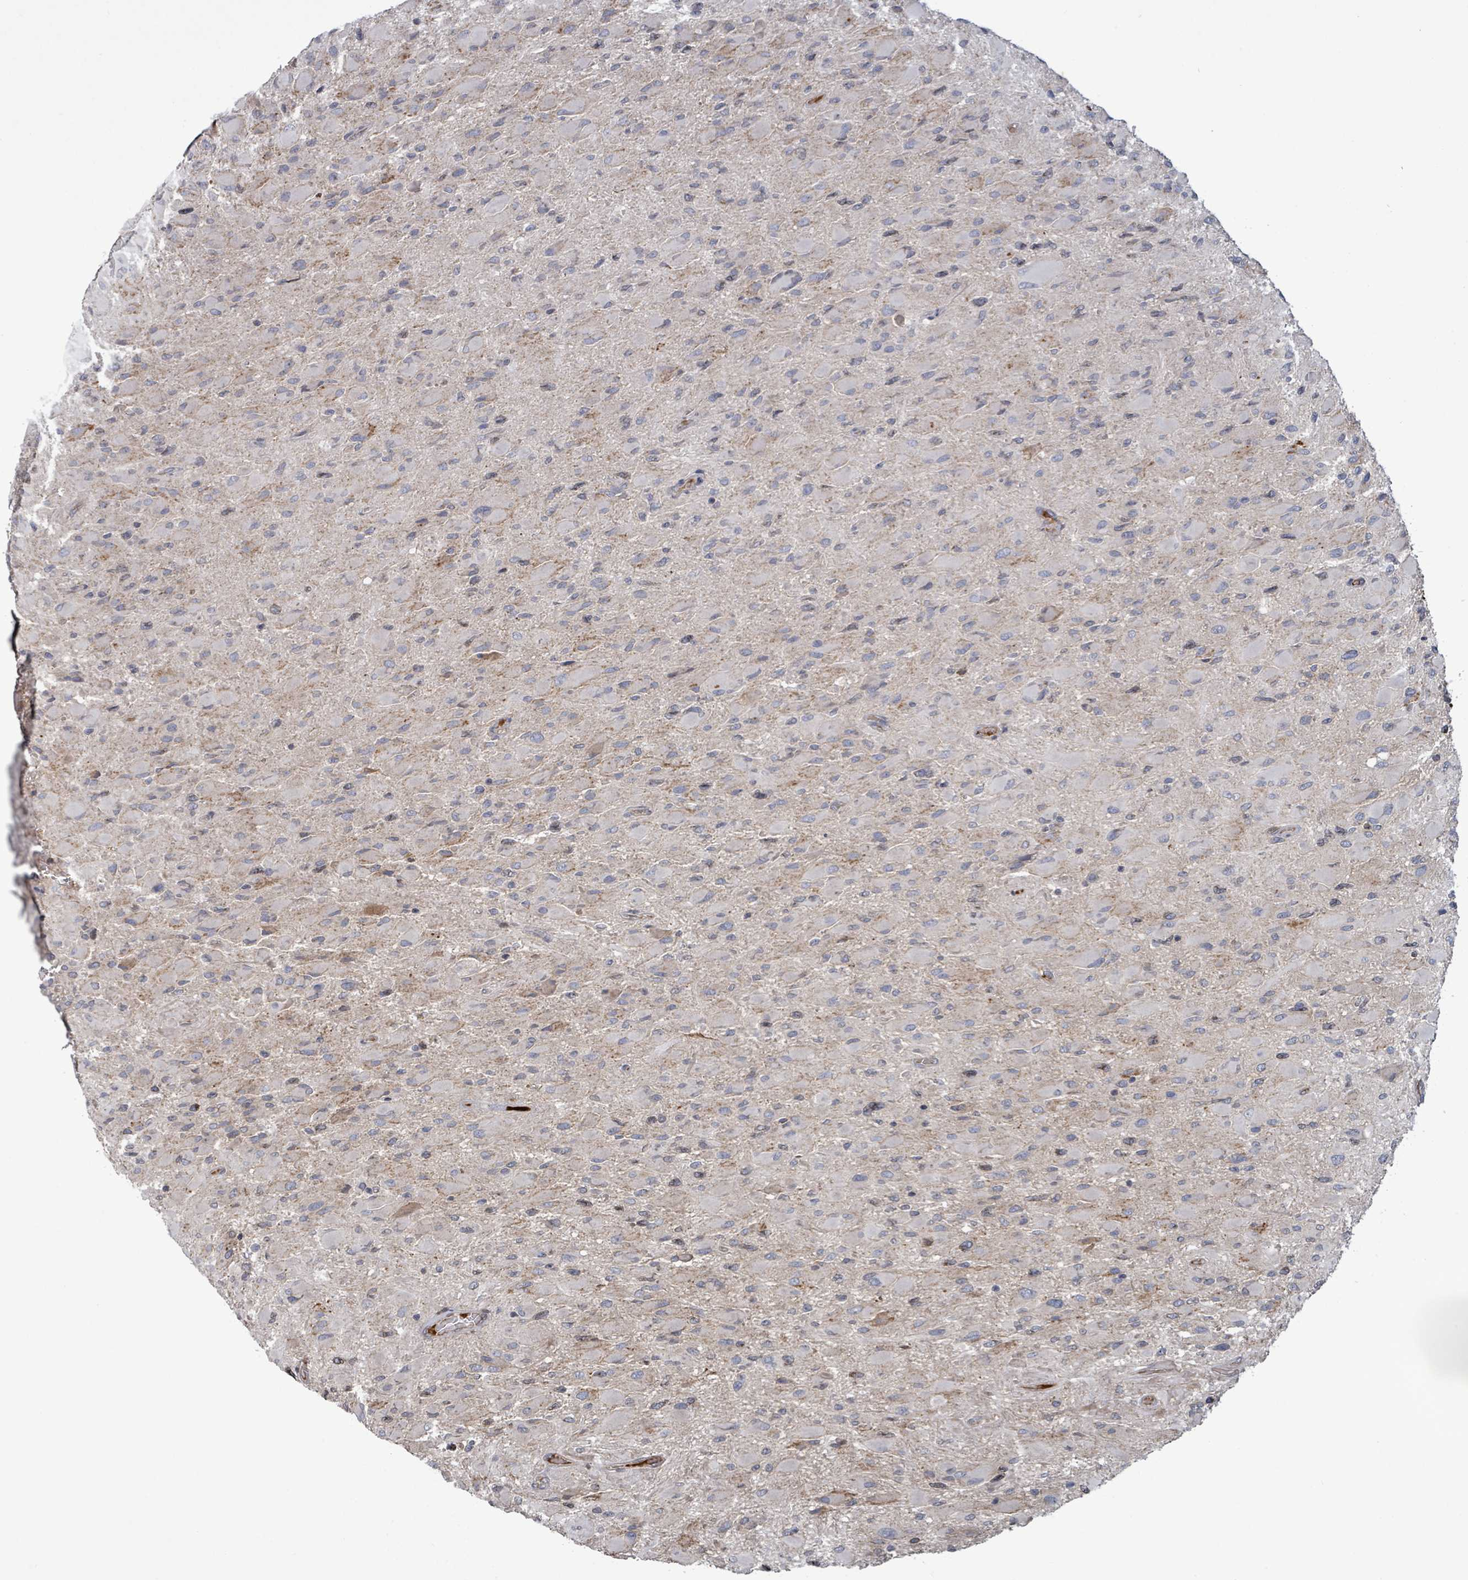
{"staining": {"intensity": "negative", "quantity": "none", "location": "none"}, "tissue": "glioma", "cell_type": "Tumor cells", "image_type": "cancer", "snomed": [{"axis": "morphology", "description": "Glioma, malignant, High grade"}, {"axis": "topography", "description": "Cerebral cortex"}], "caption": "This is an IHC photomicrograph of human malignant high-grade glioma. There is no expression in tumor cells.", "gene": "GRM8", "patient": {"sex": "female", "age": 36}}